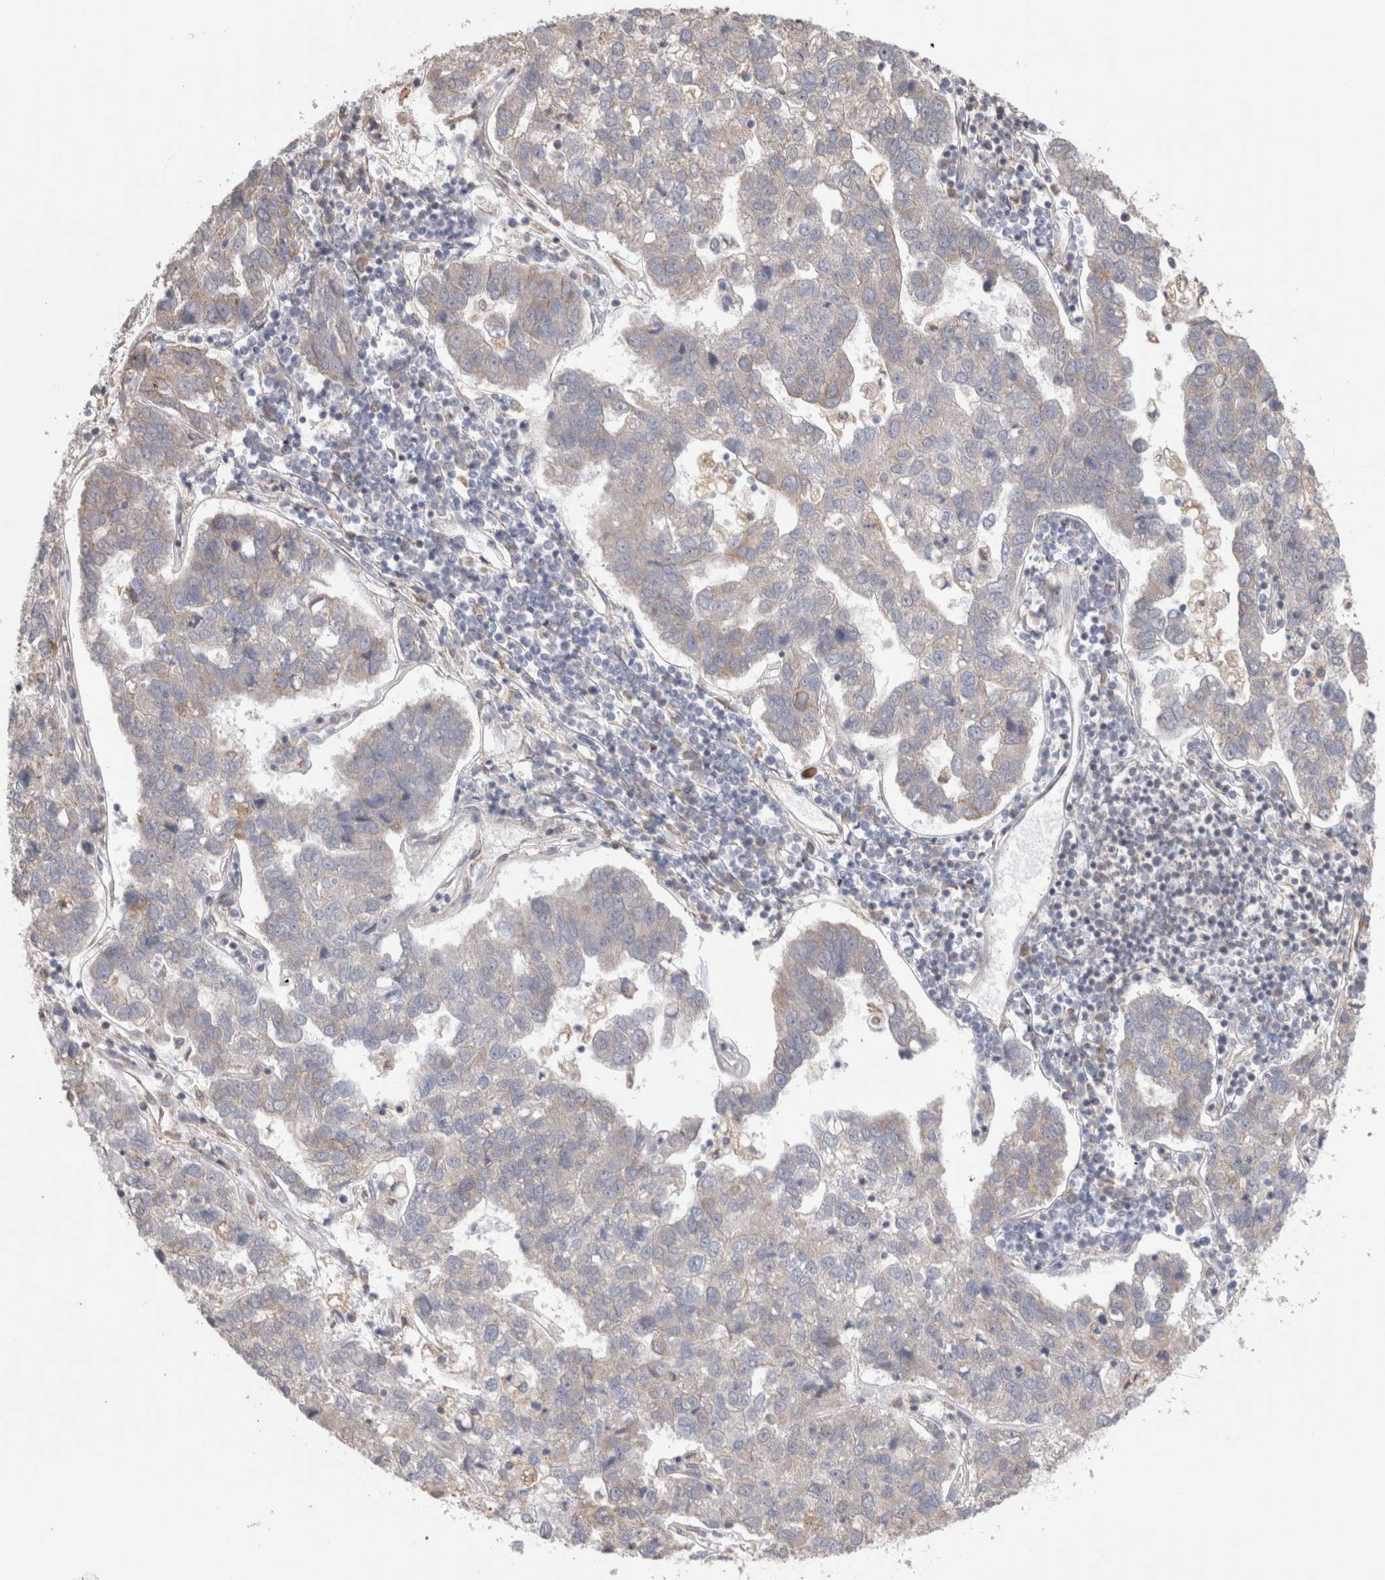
{"staining": {"intensity": "negative", "quantity": "none", "location": "none"}, "tissue": "pancreatic cancer", "cell_type": "Tumor cells", "image_type": "cancer", "snomed": [{"axis": "morphology", "description": "Adenocarcinoma, NOS"}, {"axis": "topography", "description": "Pancreas"}], "caption": "Tumor cells show no significant protein expression in pancreatic cancer (adenocarcinoma).", "gene": "SMAP2", "patient": {"sex": "female", "age": 61}}